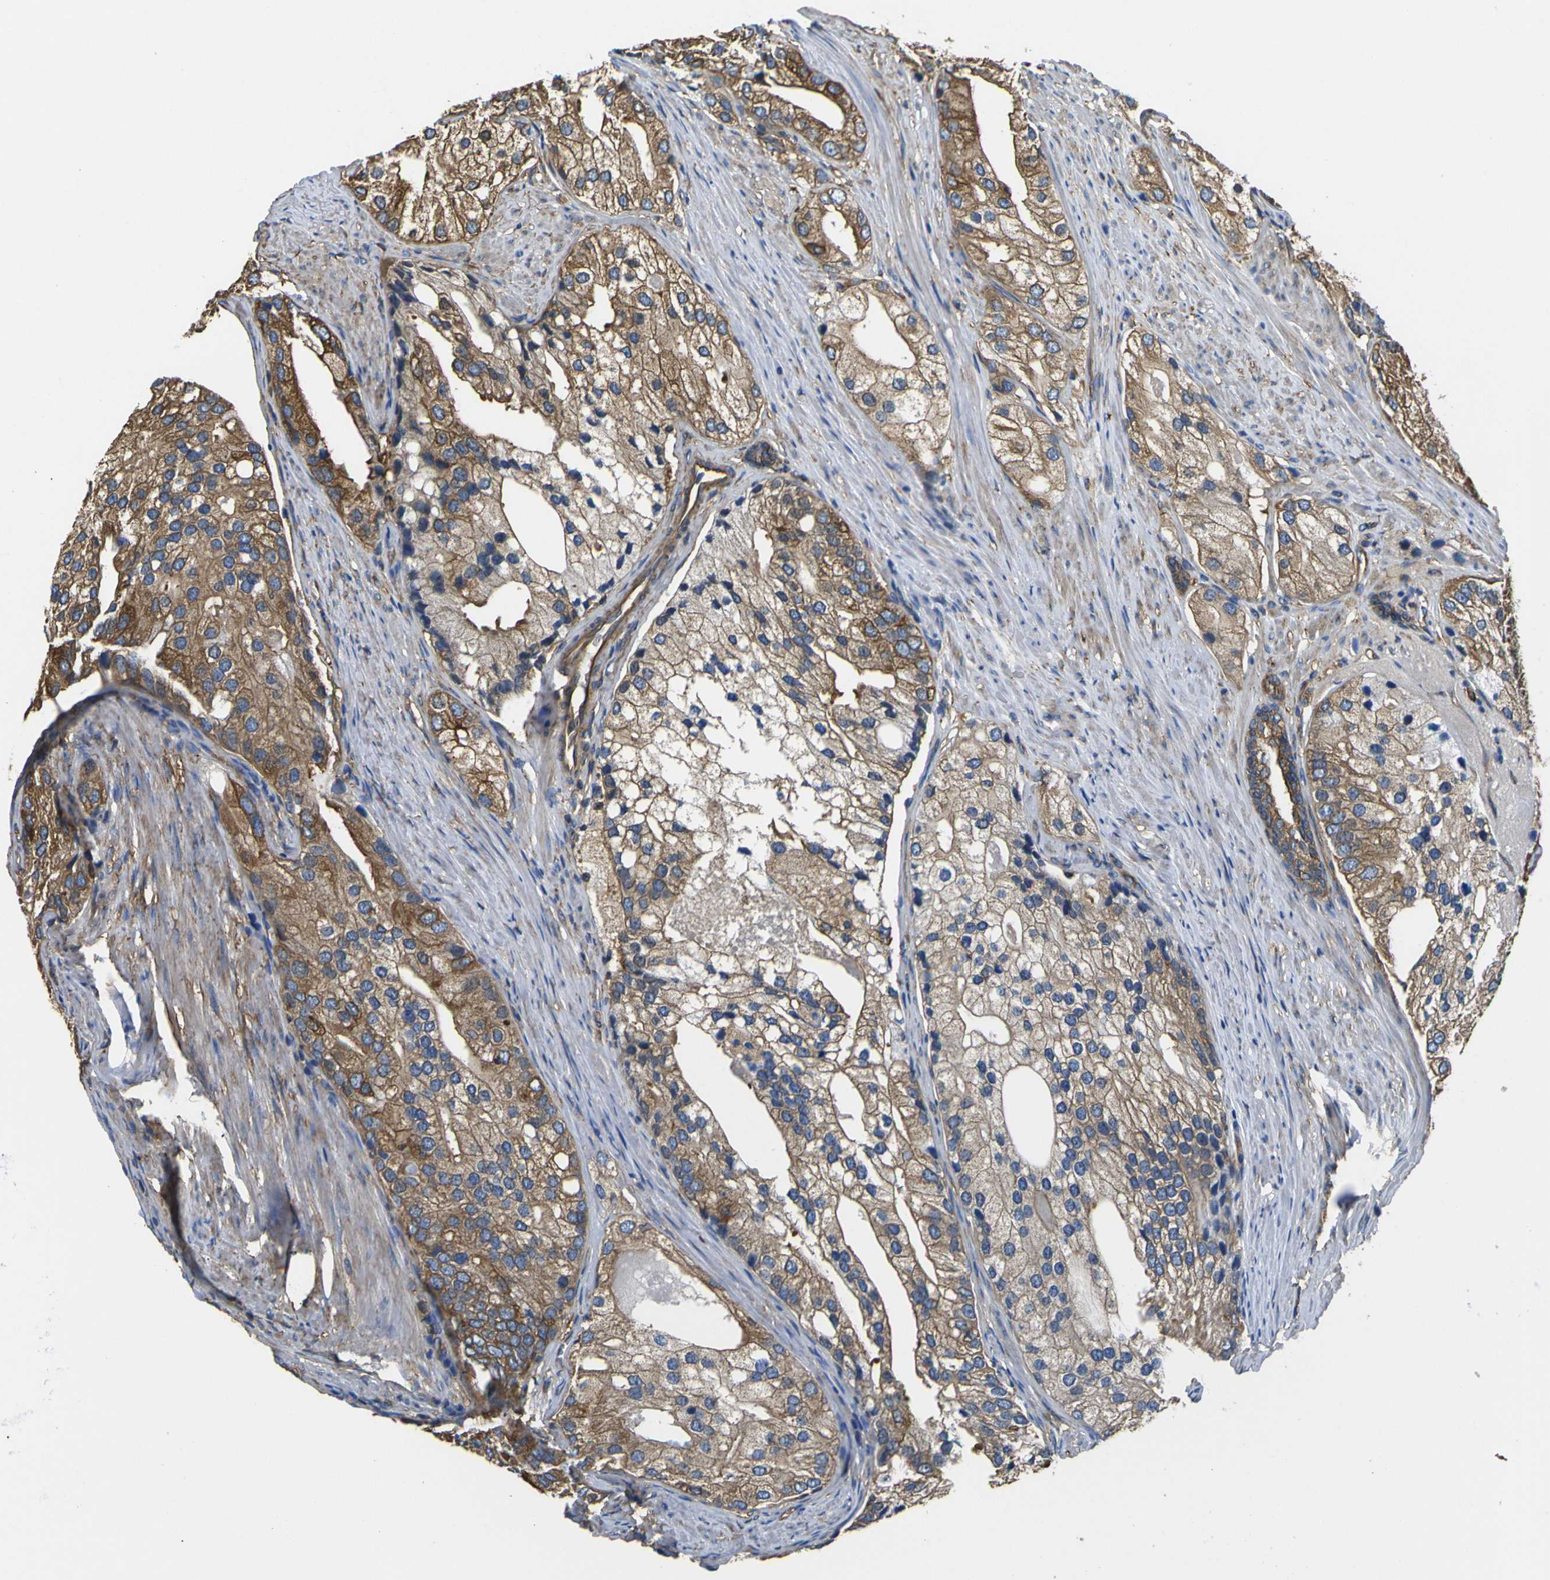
{"staining": {"intensity": "moderate", "quantity": ">75%", "location": "cytoplasmic/membranous"}, "tissue": "prostate cancer", "cell_type": "Tumor cells", "image_type": "cancer", "snomed": [{"axis": "morphology", "description": "Adenocarcinoma, Low grade"}, {"axis": "topography", "description": "Prostate"}], "caption": "Human adenocarcinoma (low-grade) (prostate) stained with a brown dye reveals moderate cytoplasmic/membranous positive expression in approximately >75% of tumor cells.", "gene": "TUBB", "patient": {"sex": "male", "age": 69}}